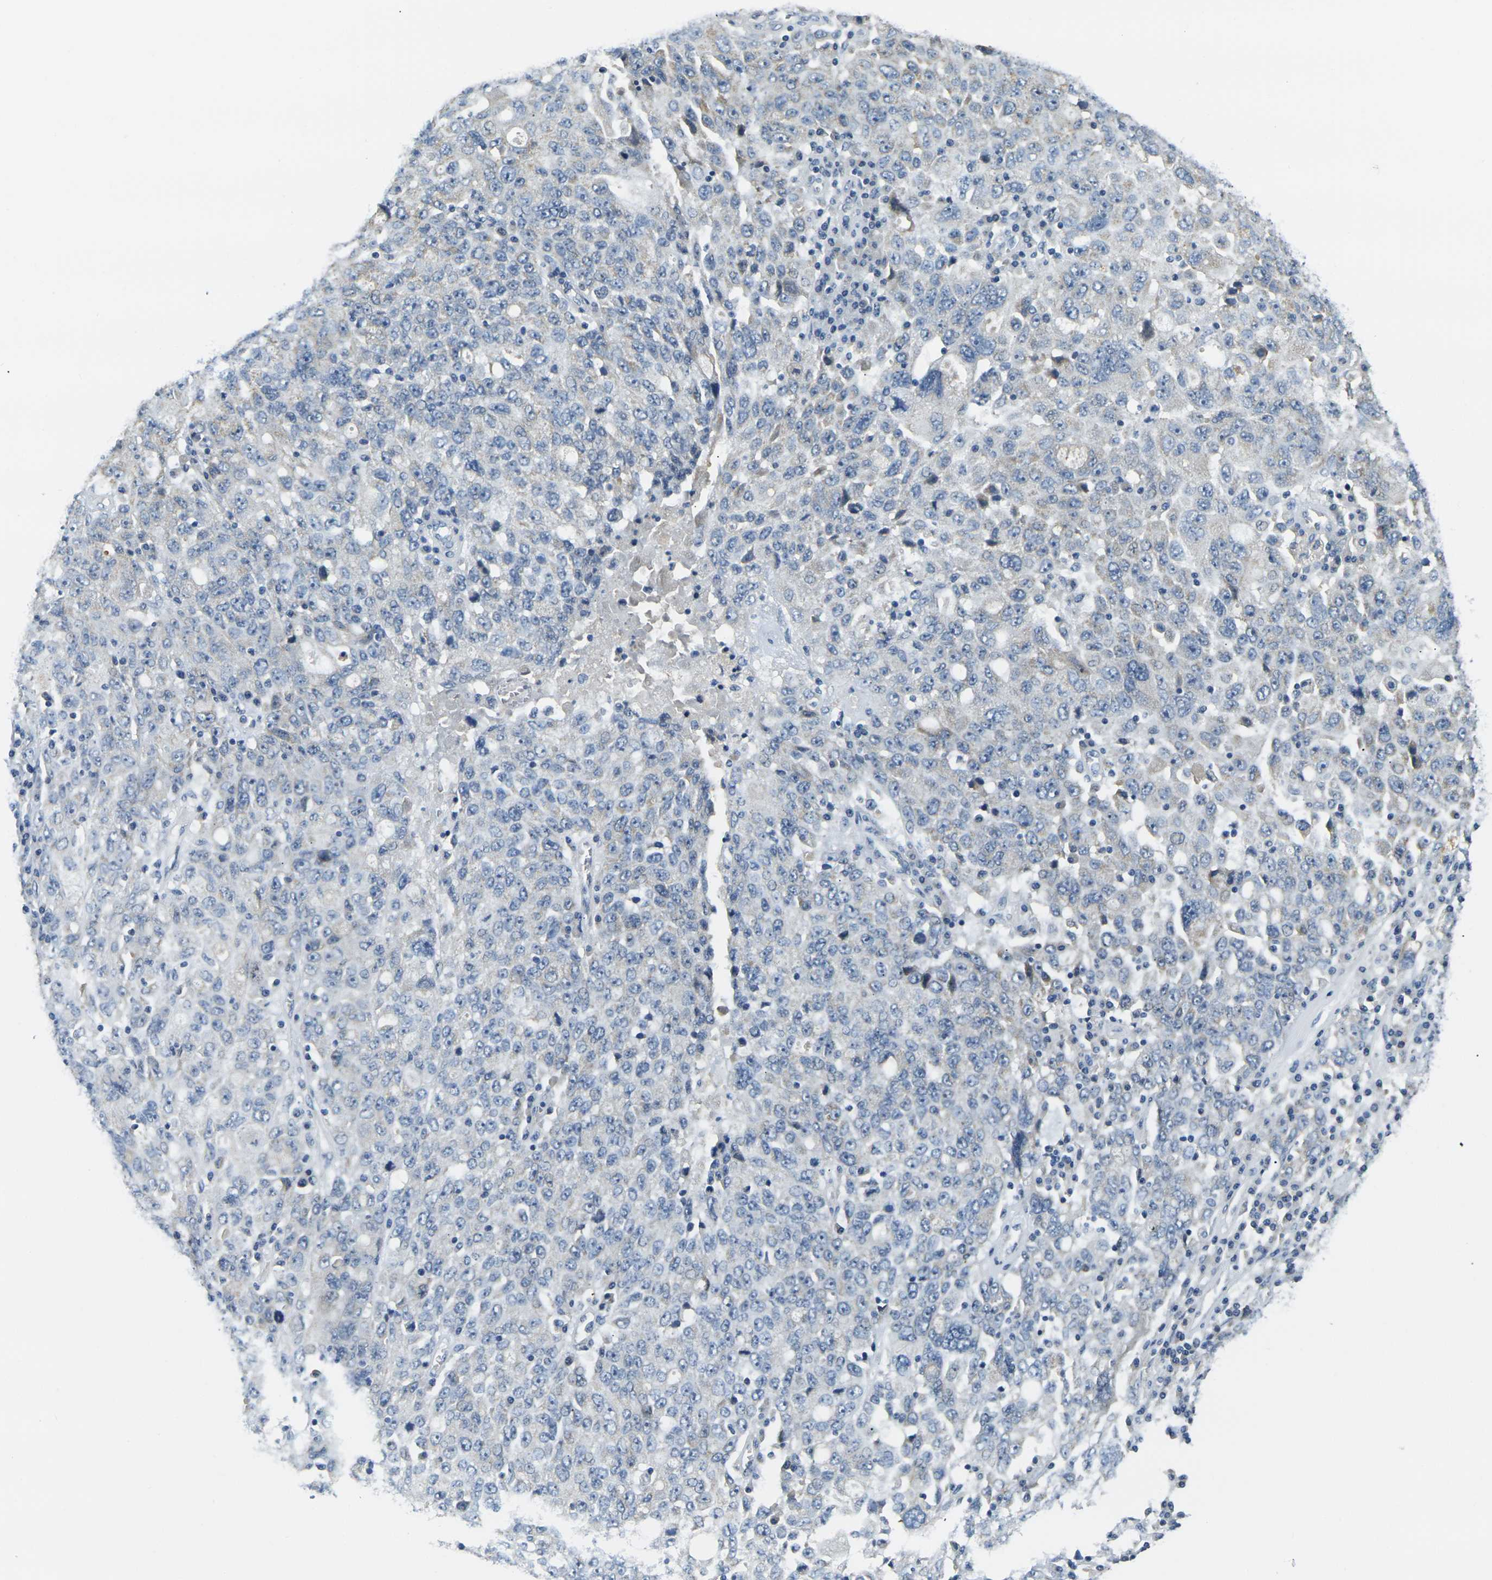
{"staining": {"intensity": "negative", "quantity": "none", "location": "none"}, "tissue": "ovarian cancer", "cell_type": "Tumor cells", "image_type": "cancer", "snomed": [{"axis": "morphology", "description": "Carcinoma, endometroid"}, {"axis": "topography", "description": "Ovary"}], "caption": "The immunohistochemistry (IHC) image has no significant expression in tumor cells of endometroid carcinoma (ovarian) tissue. (Stains: DAB (3,3'-diaminobenzidine) immunohistochemistry (IHC) with hematoxylin counter stain, Microscopy: brightfield microscopy at high magnification).", "gene": "SHISAL2B", "patient": {"sex": "female", "age": 62}}